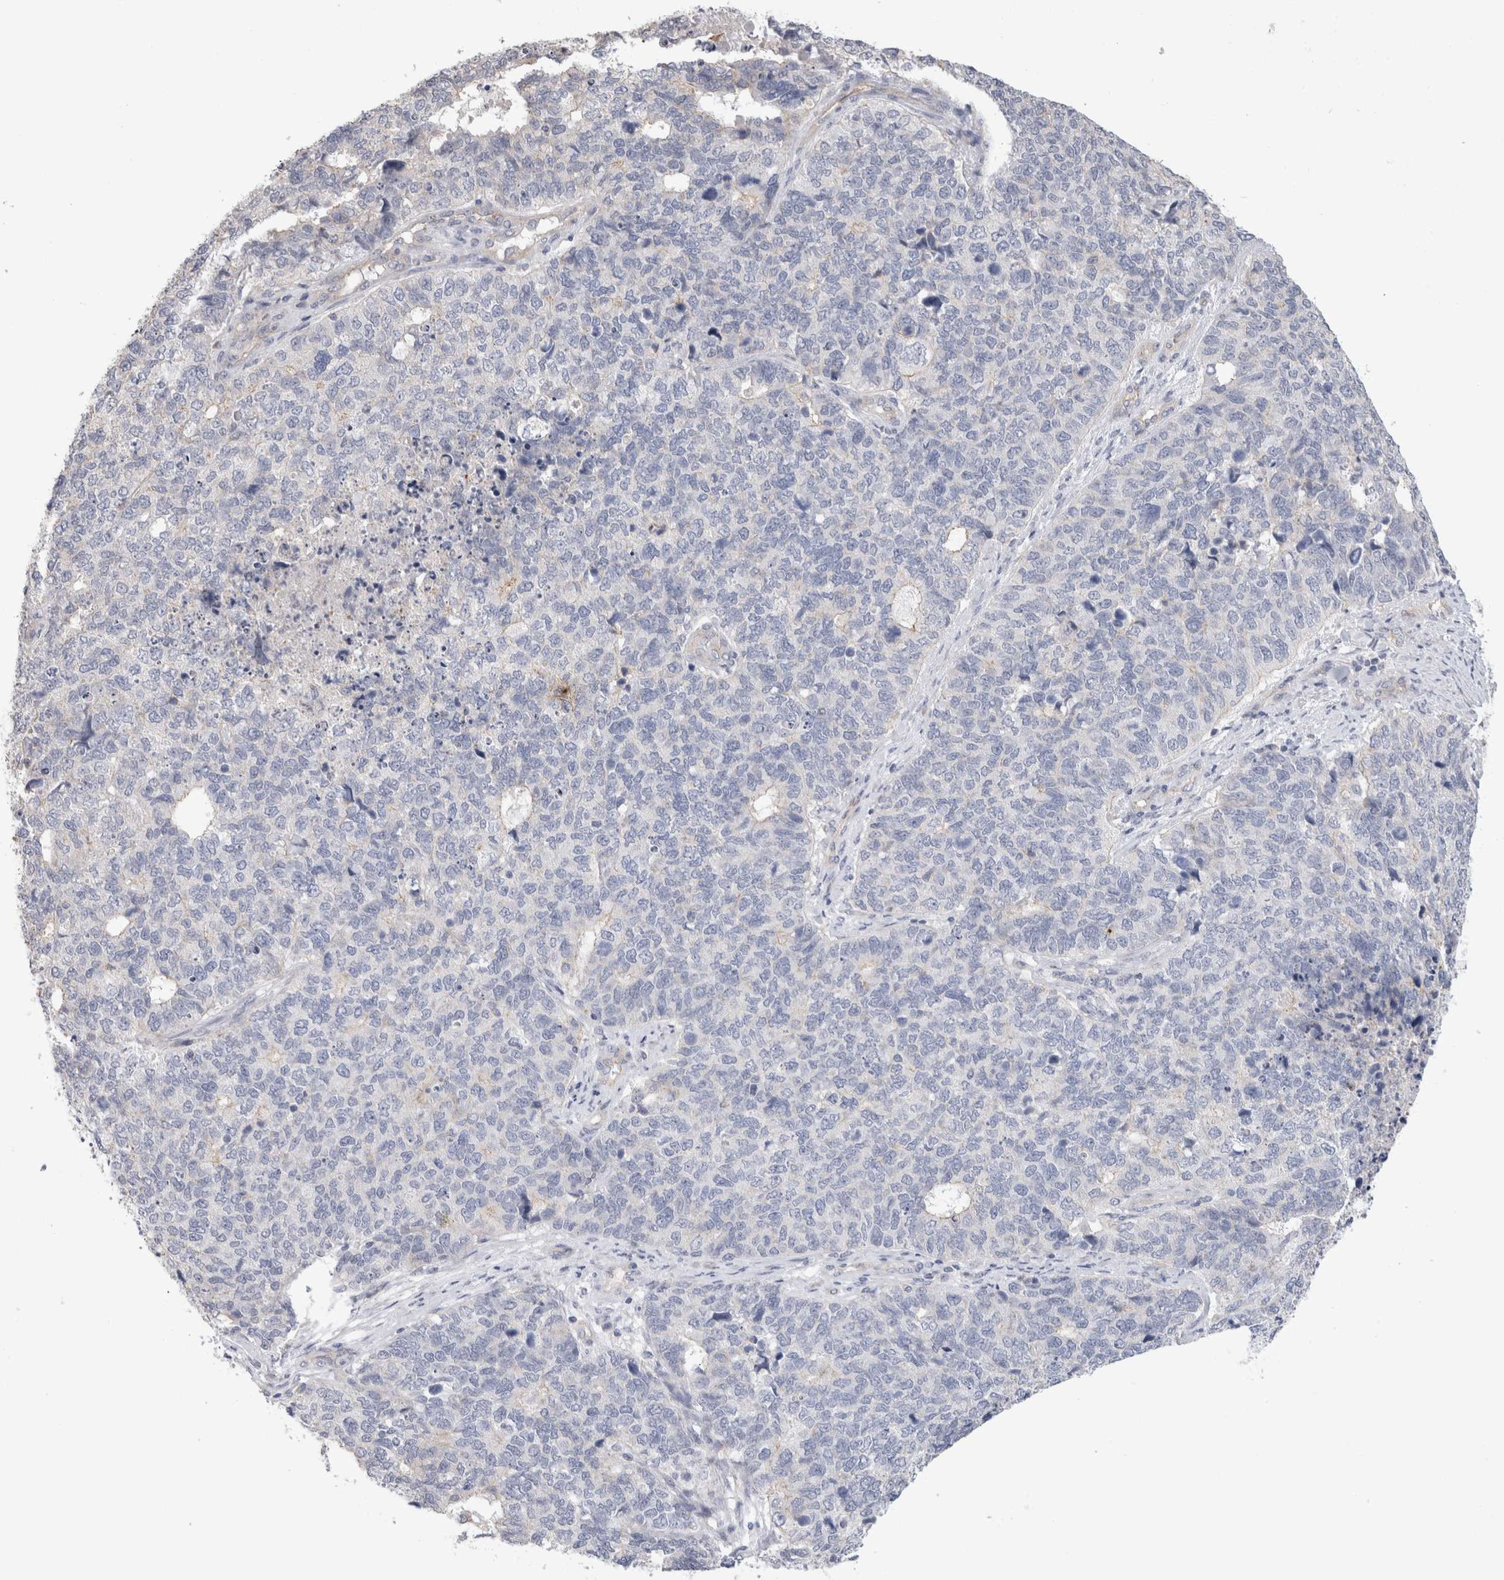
{"staining": {"intensity": "negative", "quantity": "none", "location": "none"}, "tissue": "cervical cancer", "cell_type": "Tumor cells", "image_type": "cancer", "snomed": [{"axis": "morphology", "description": "Squamous cell carcinoma, NOS"}, {"axis": "topography", "description": "Cervix"}], "caption": "Micrograph shows no significant protein expression in tumor cells of cervical squamous cell carcinoma.", "gene": "AFP", "patient": {"sex": "female", "age": 63}}